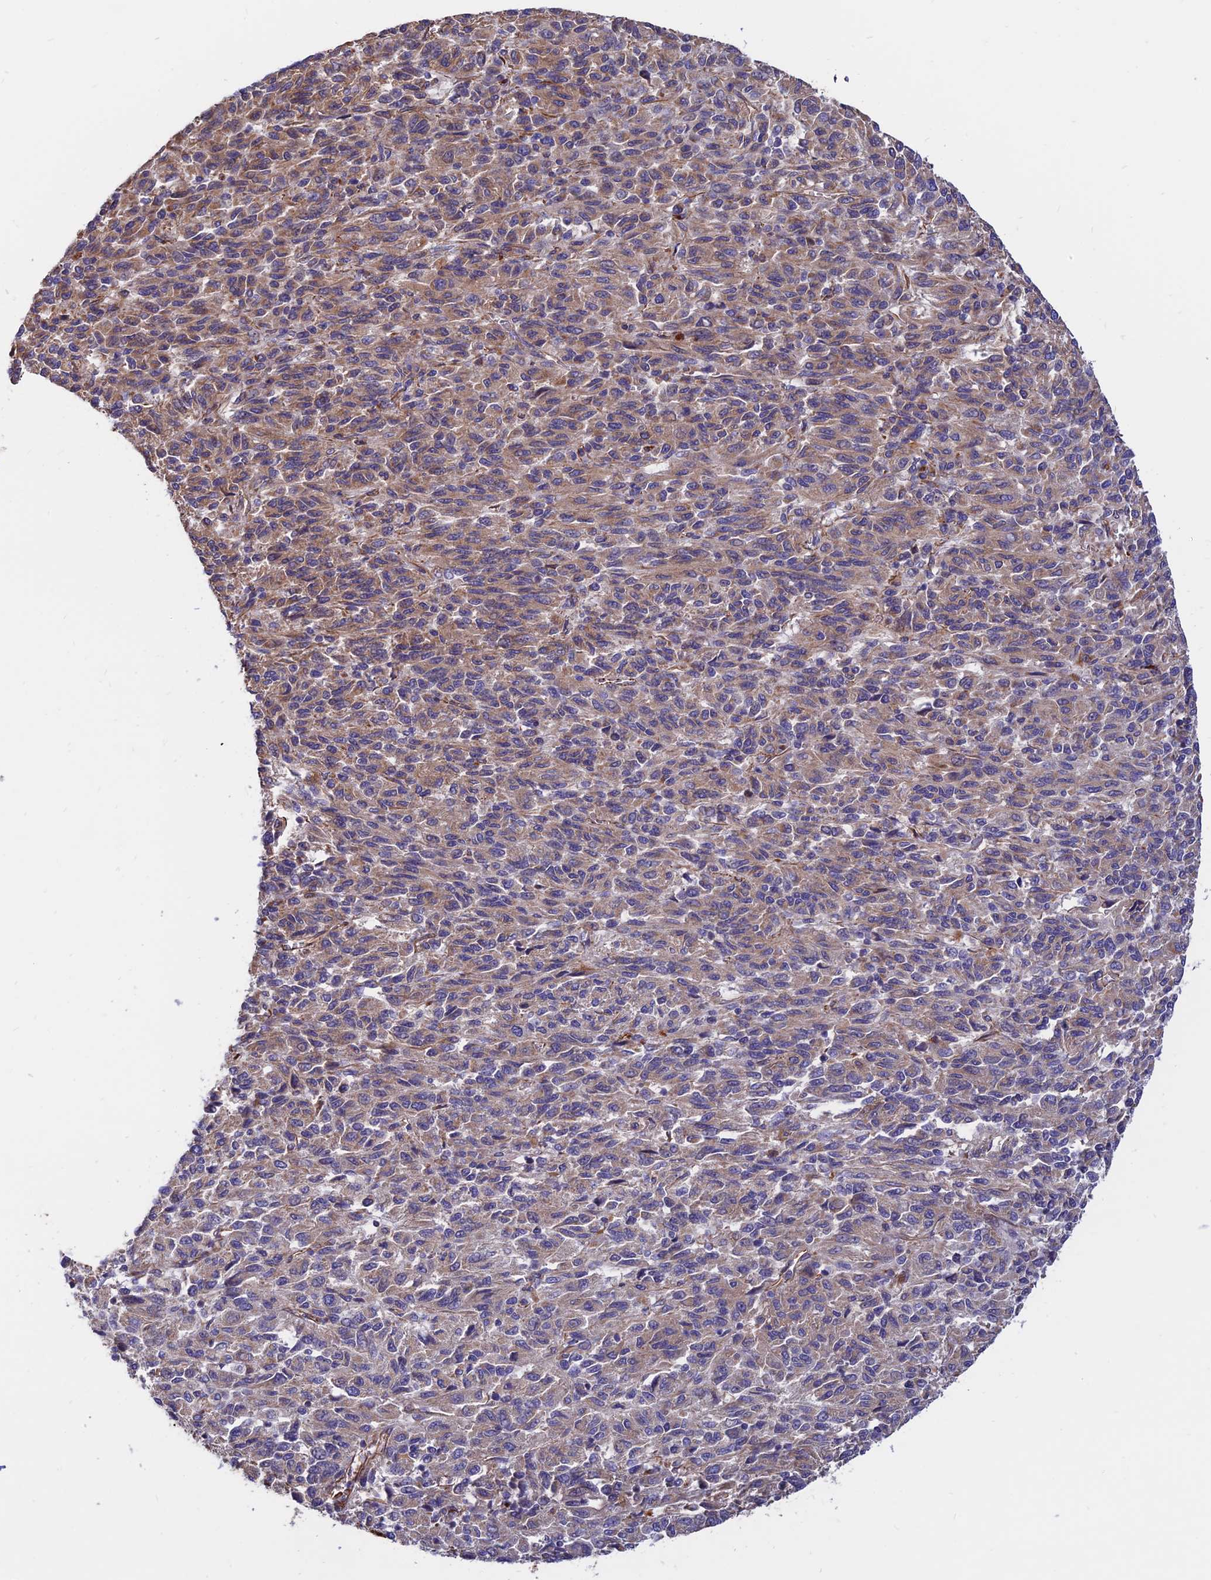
{"staining": {"intensity": "weak", "quantity": ">75%", "location": "cytoplasmic/membranous"}, "tissue": "melanoma", "cell_type": "Tumor cells", "image_type": "cancer", "snomed": [{"axis": "morphology", "description": "Malignant melanoma, Metastatic site"}, {"axis": "topography", "description": "Lung"}], "caption": "A high-resolution image shows IHC staining of melanoma, which exhibits weak cytoplasmic/membranous positivity in about >75% of tumor cells.", "gene": "CDK18", "patient": {"sex": "male", "age": 64}}